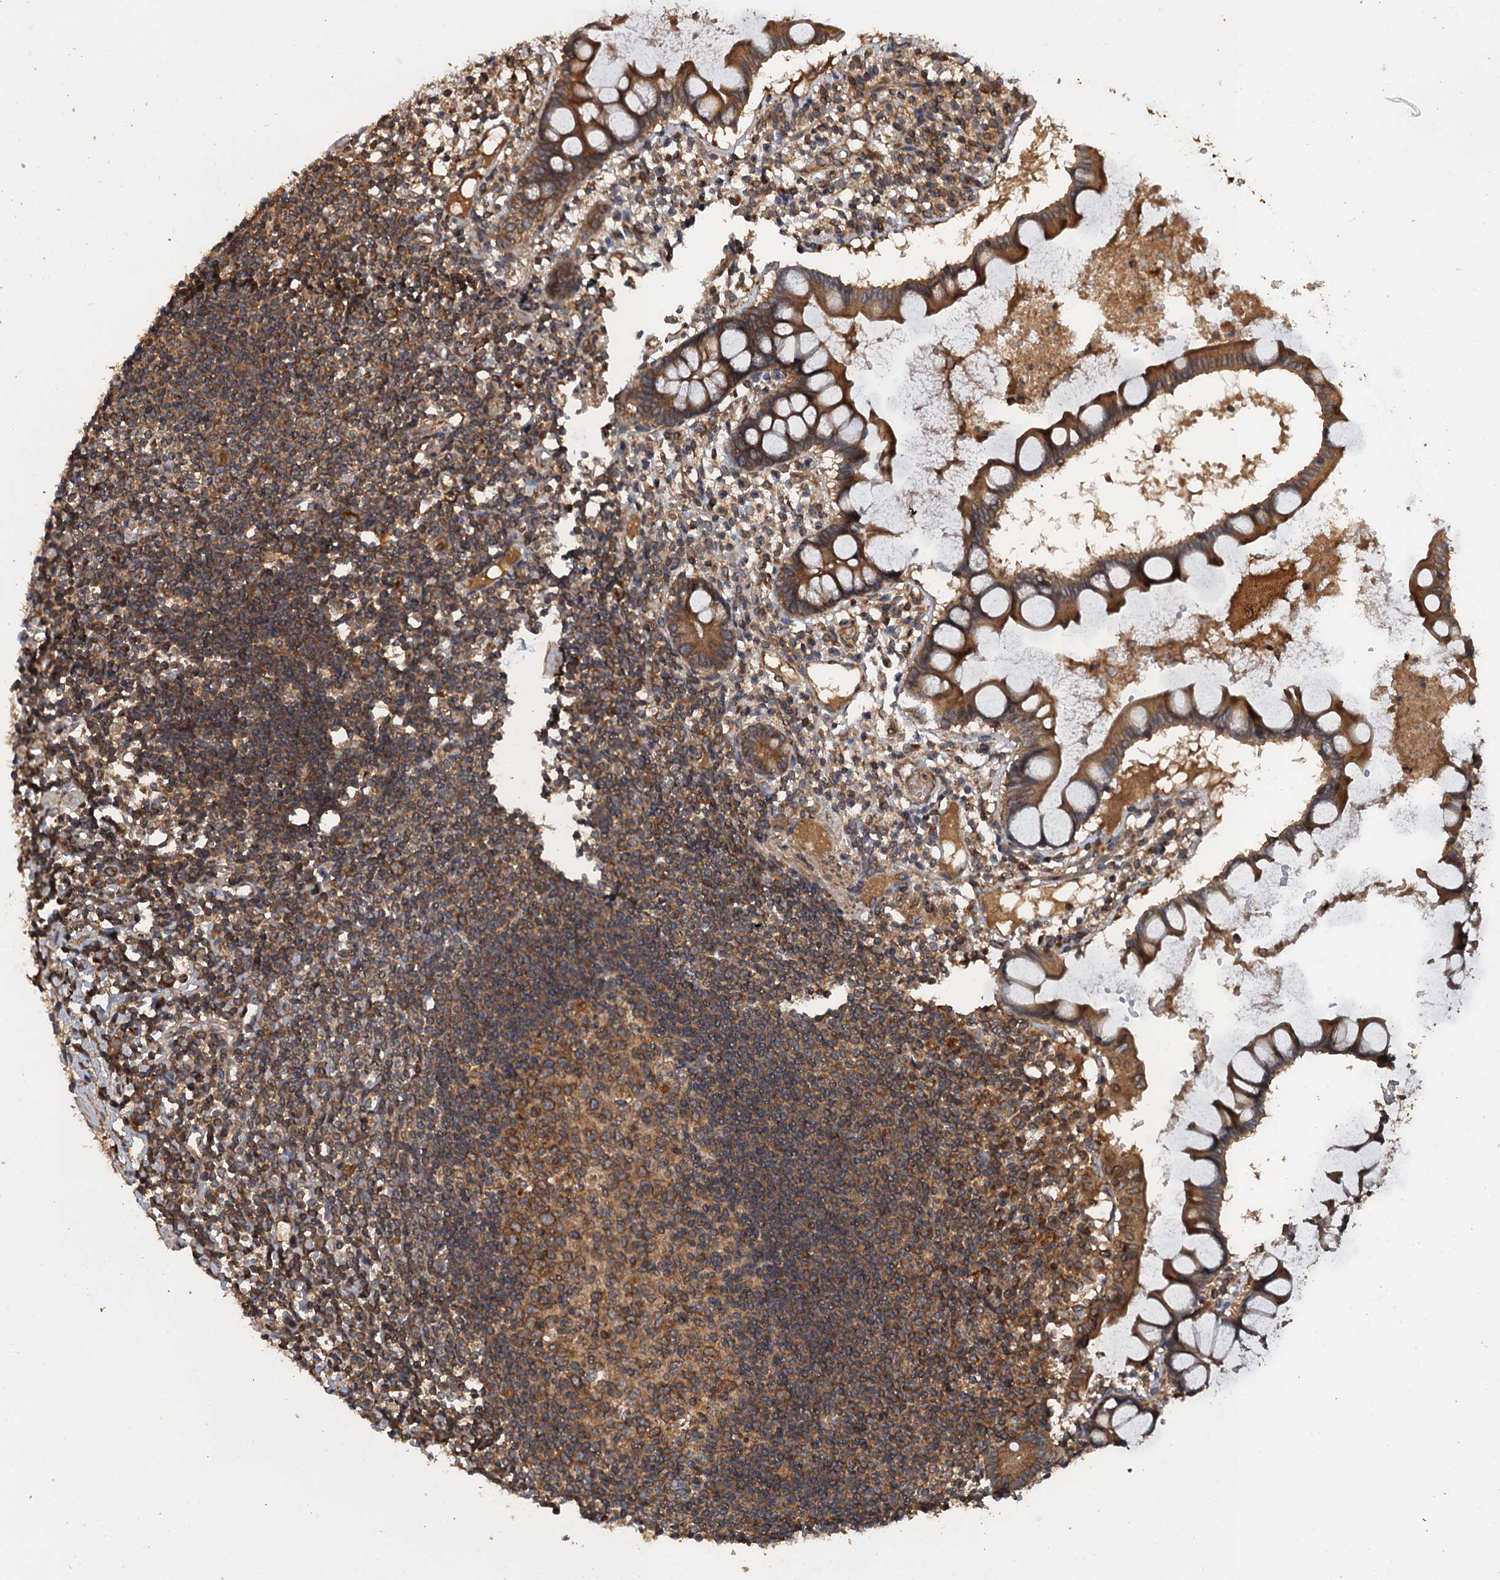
{"staining": {"intensity": "moderate", "quantity": ">75%", "location": "cytoplasmic/membranous"}, "tissue": "colon", "cell_type": "Endothelial cells", "image_type": "normal", "snomed": [{"axis": "morphology", "description": "Normal tissue, NOS"}, {"axis": "morphology", "description": "Adenocarcinoma, NOS"}, {"axis": "topography", "description": "Colon"}], "caption": "This image displays IHC staining of benign human colon, with medium moderate cytoplasmic/membranous staining in about >75% of endothelial cells.", "gene": "GLE1", "patient": {"sex": "female", "age": 55}}